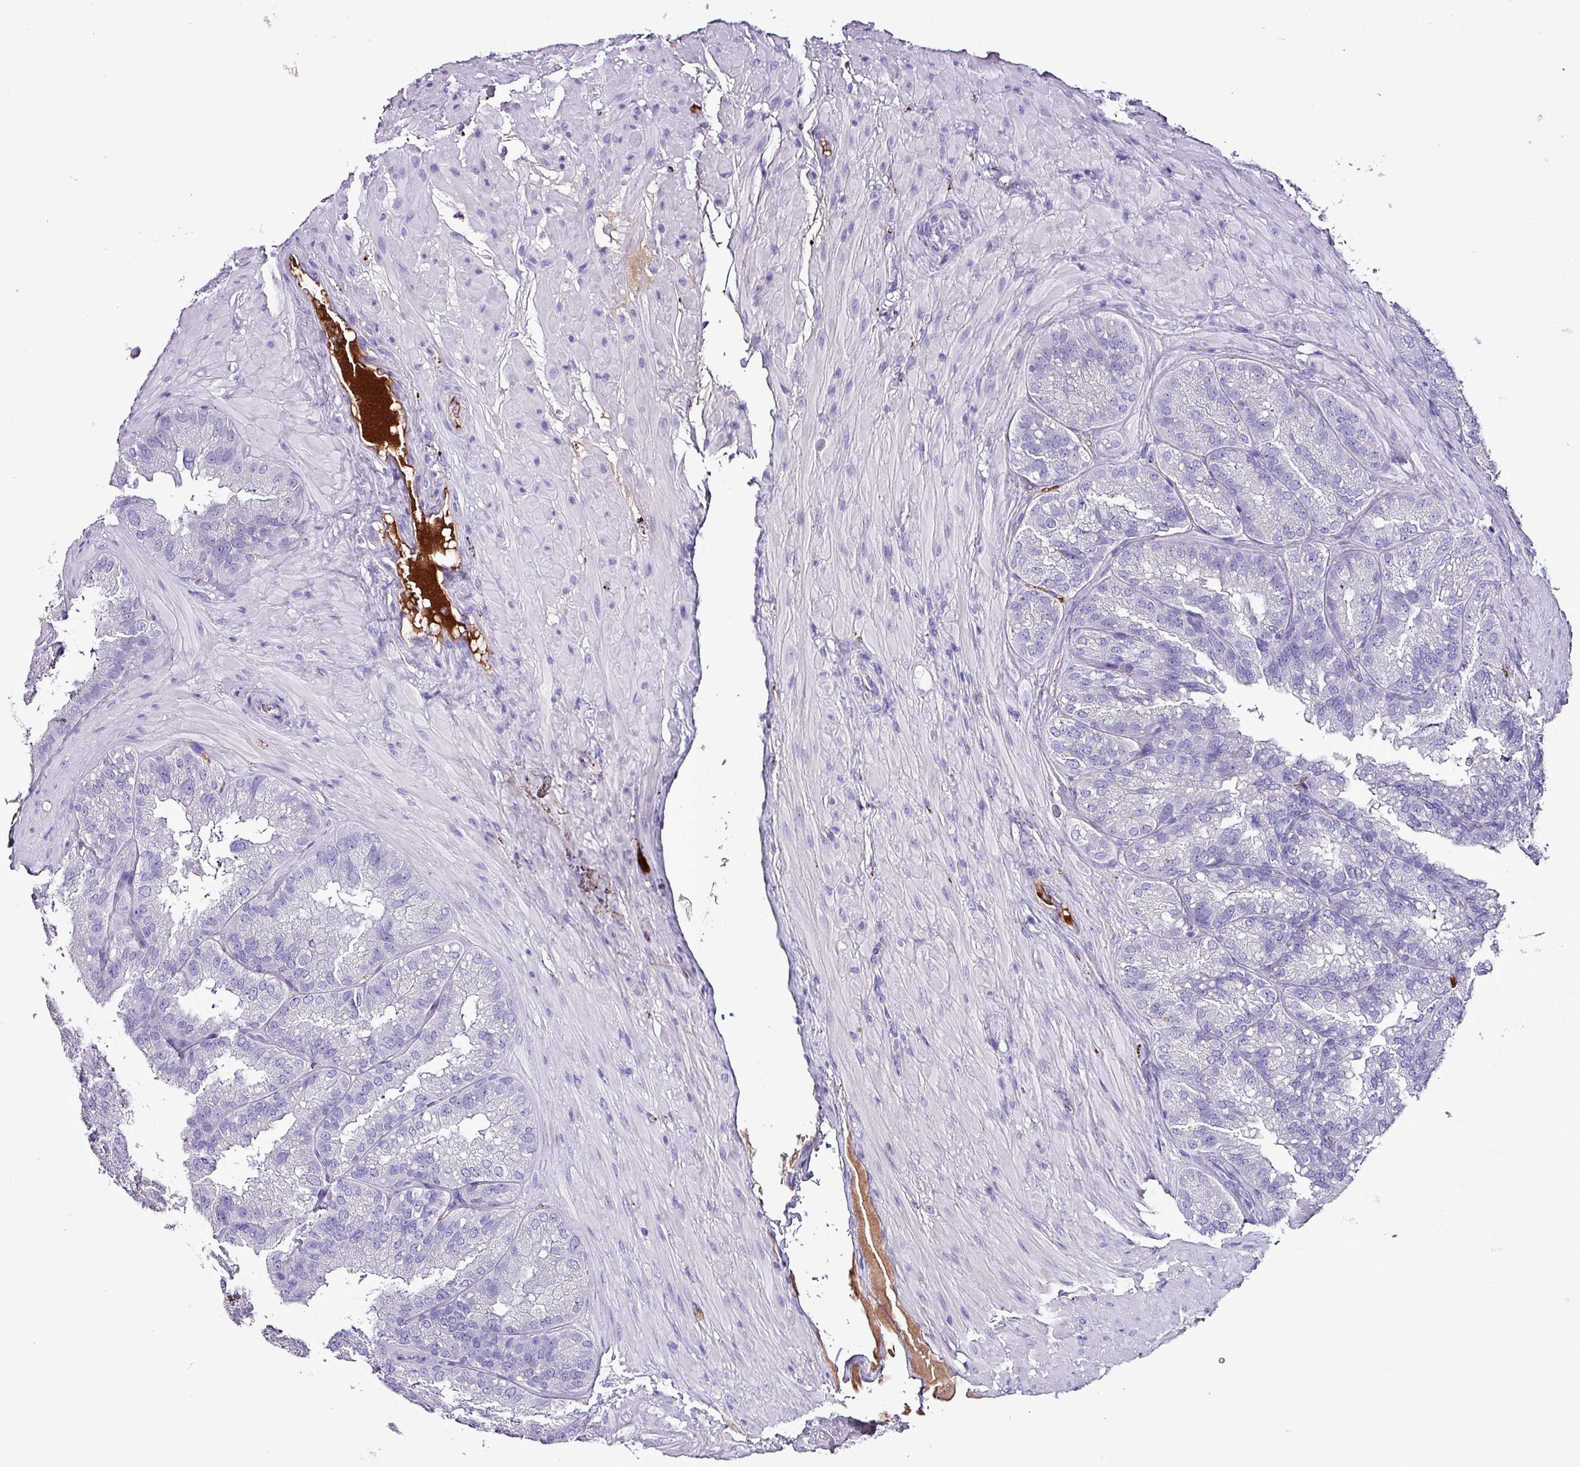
{"staining": {"intensity": "negative", "quantity": "none", "location": "none"}, "tissue": "seminal vesicle", "cell_type": "Glandular cells", "image_type": "normal", "snomed": [{"axis": "morphology", "description": "Normal tissue, NOS"}, {"axis": "topography", "description": "Seminal veicle"}], "caption": "Immunohistochemistry (IHC) micrograph of normal seminal vesicle: seminal vesicle stained with DAB (3,3'-diaminobenzidine) exhibits no significant protein positivity in glandular cells. (Stains: DAB IHC with hematoxylin counter stain, Microscopy: brightfield microscopy at high magnification).", "gene": "HPR", "patient": {"sex": "male", "age": 58}}